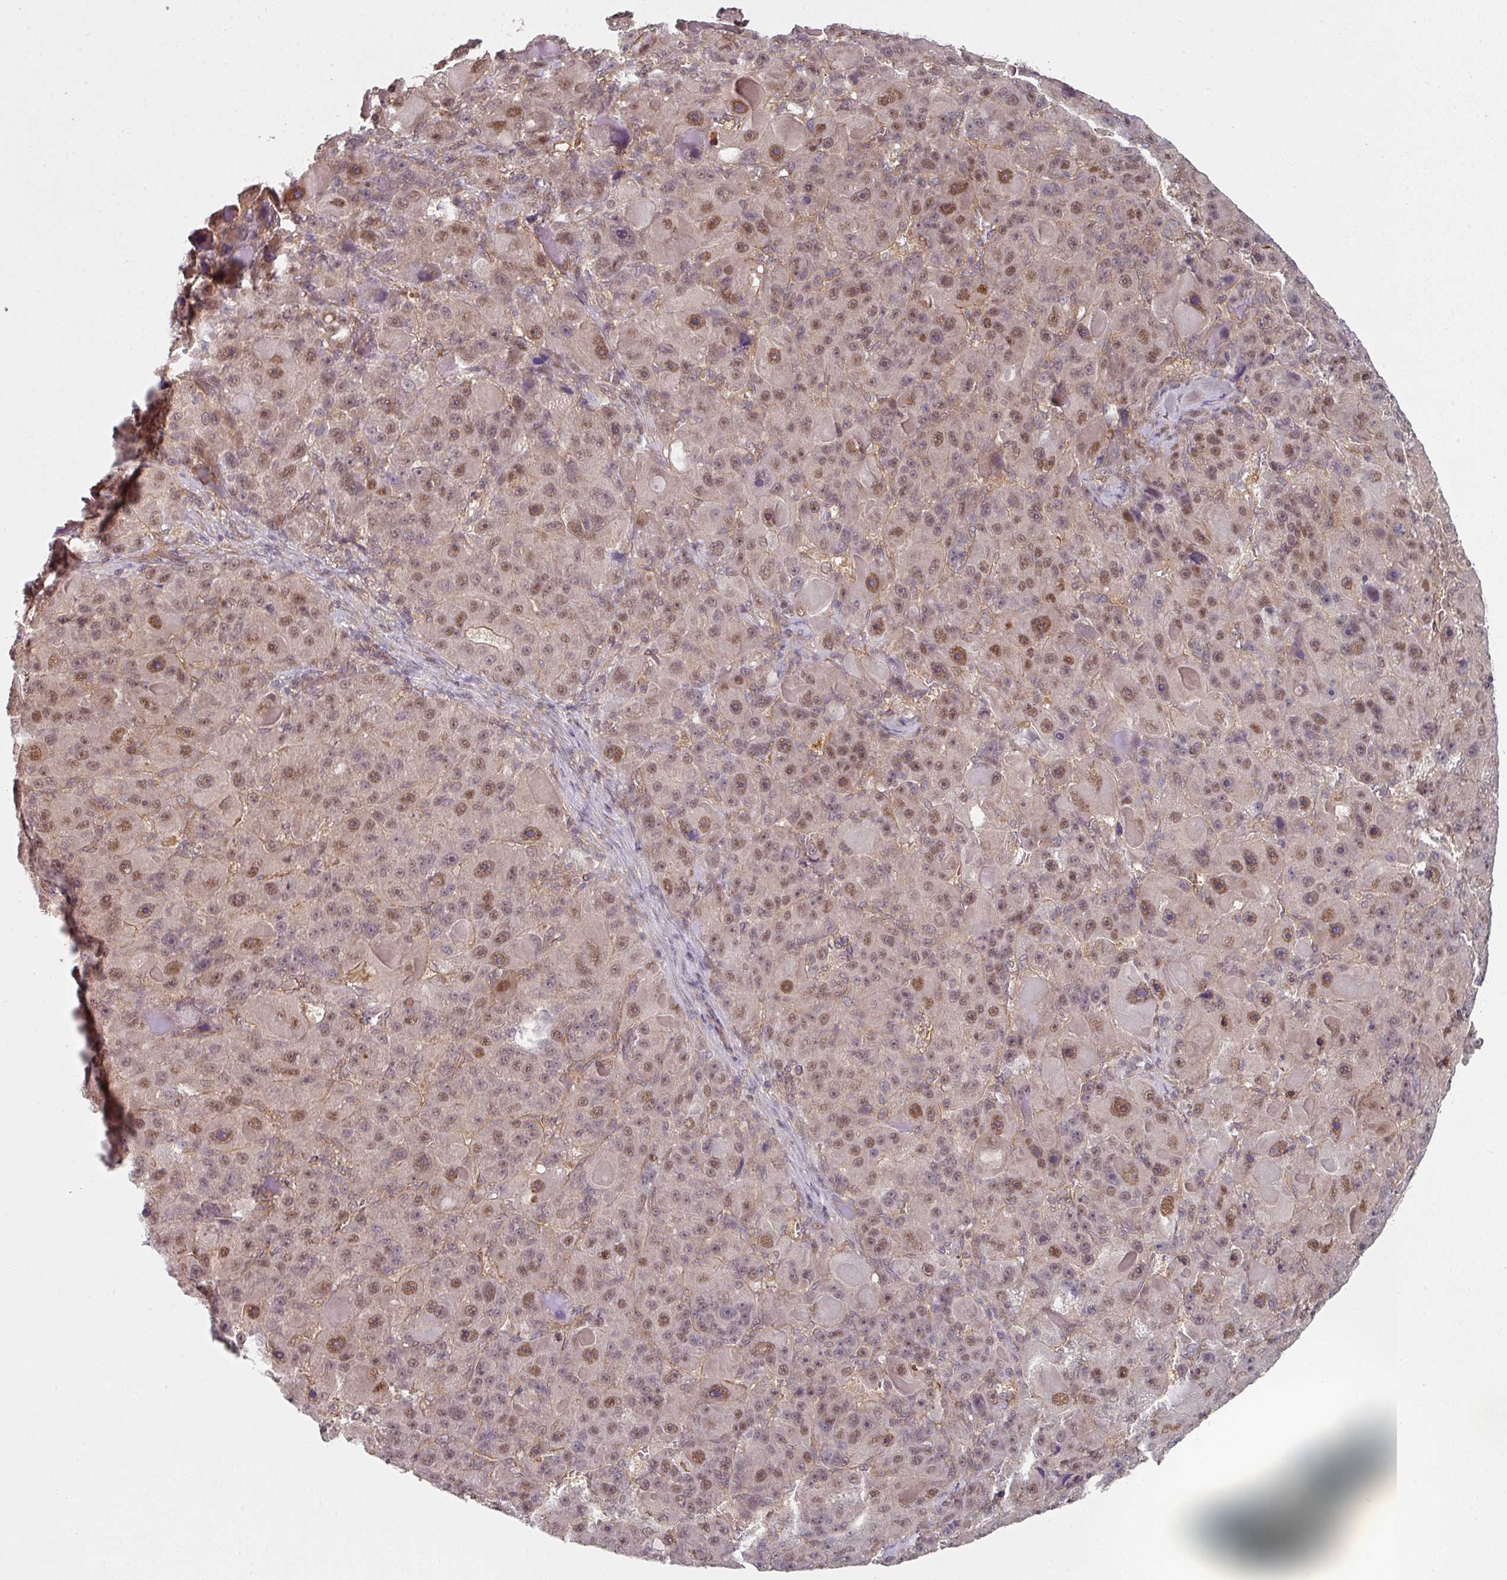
{"staining": {"intensity": "moderate", "quantity": ">75%", "location": "nuclear"}, "tissue": "liver cancer", "cell_type": "Tumor cells", "image_type": "cancer", "snomed": [{"axis": "morphology", "description": "Carcinoma, Hepatocellular, NOS"}, {"axis": "topography", "description": "Liver"}], "caption": "A brown stain highlights moderate nuclear expression of a protein in liver cancer (hepatocellular carcinoma) tumor cells.", "gene": "PSME3IP1", "patient": {"sex": "male", "age": 76}}